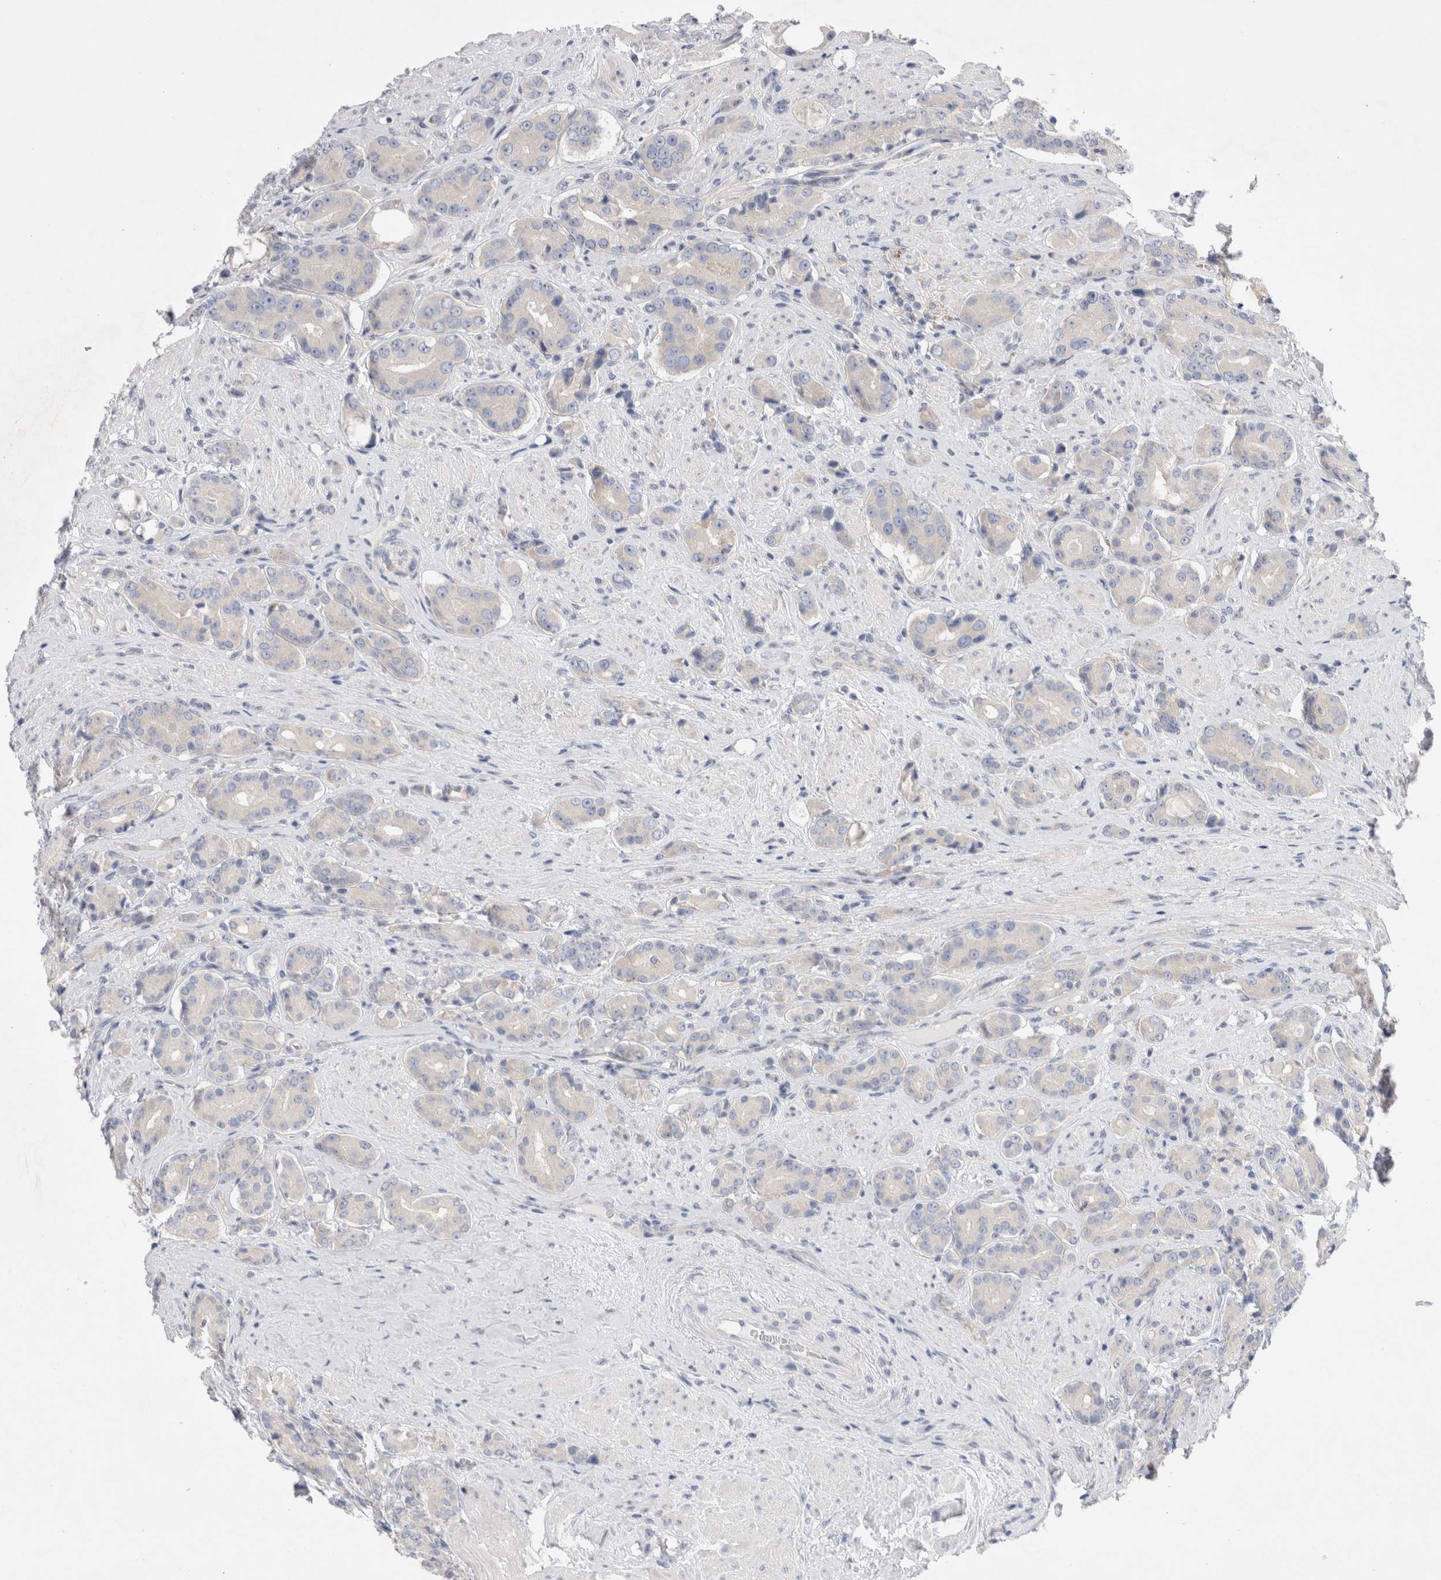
{"staining": {"intensity": "negative", "quantity": "none", "location": "none"}, "tissue": "prostate cancer", "cell_type": "Tumor cells", "image_type": "cancer", "snomed": [{"axis": "morphology", "description": "Adenocarcinoma, High grade"}, {"axis": "topography", "description": "Prostate"}], "caption": "Tumor cells are negative for brown protein staining in prostate adenocarcinoma (high-grade).", "gene": "RBM12B", "patient": {"sex": "male", "age": 71}}